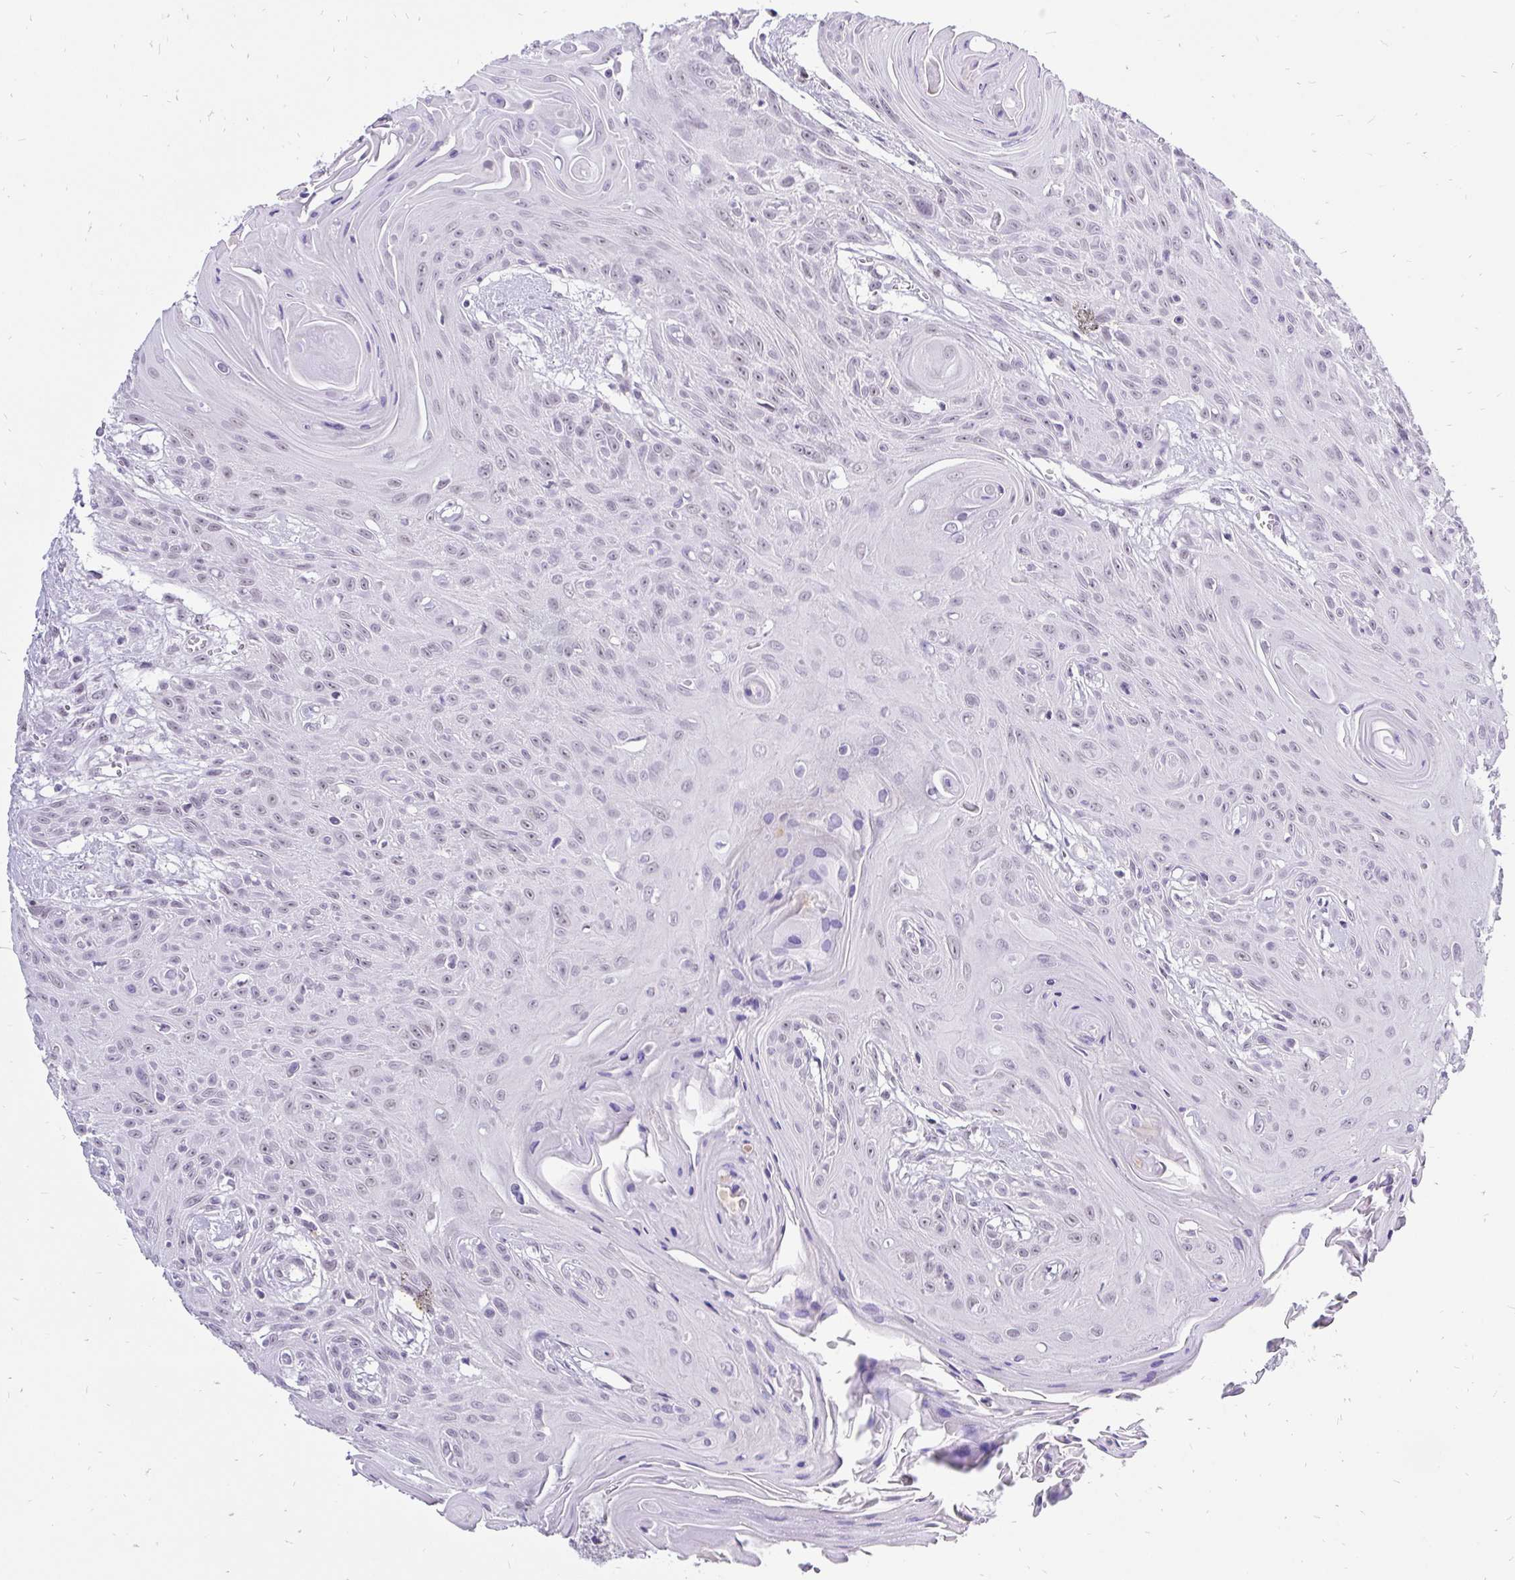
{"staining": {"intensity": "negative", "quantity": "none", "location": "none"}, "tissue": "head and neck cancer", "cell_type": "Tumor cells", "image_type": "cancer", "snomed": [{"axis": "morphology", "description": "Squamous cell carcinoma, NOS"}, {"axis": "topography", "description": "Lymph node"}, {"axis": "topography", "description": "Salivary gland"}, {"axis": "topography", "description": "Head-Neck"}], "caption": "There is no significant positivity in tumor cells of head and neck cancer (squamous cell carcinoma).", "gene": "ZNF860", "patient": {"sex": "female", "age": 74}}